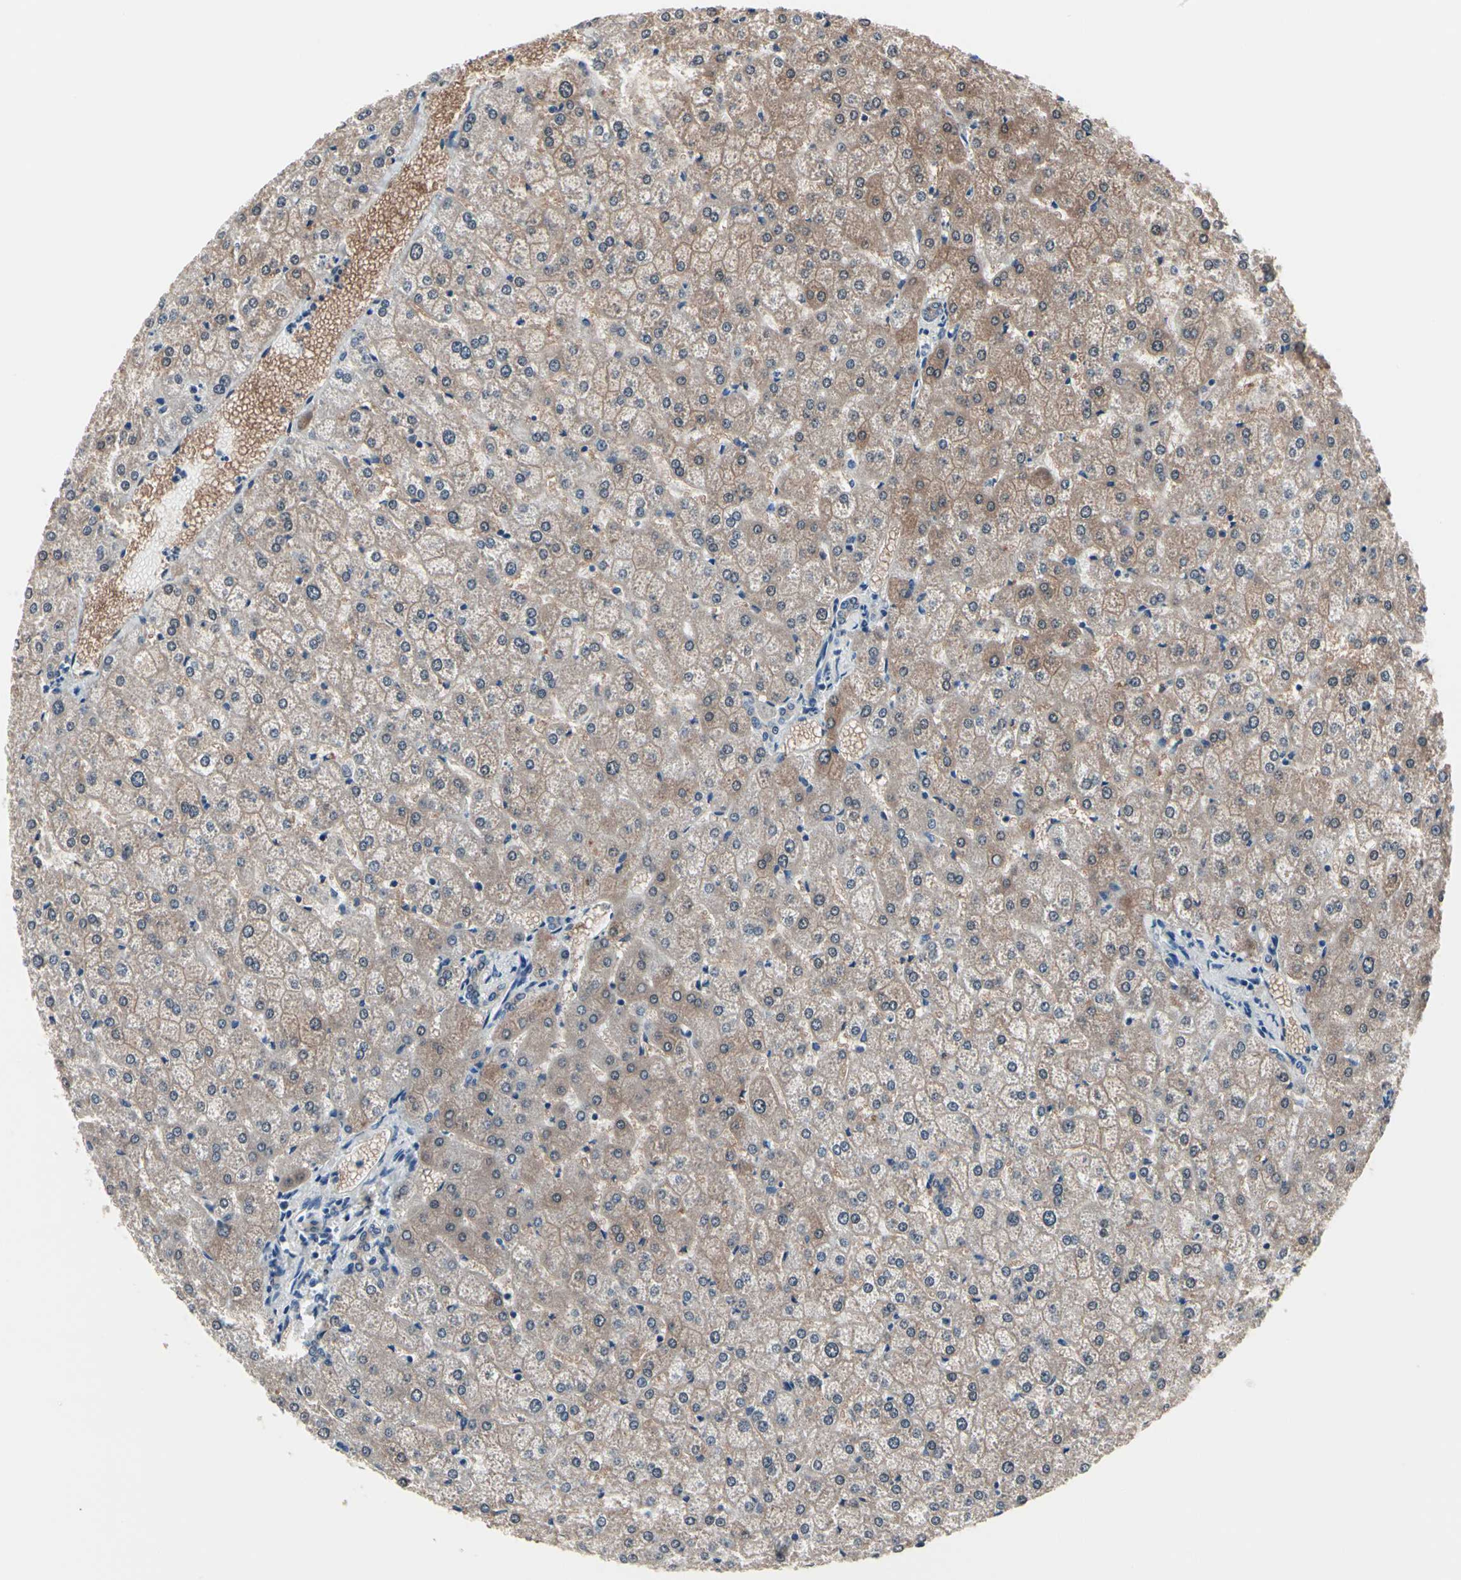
{"staining": {"intensity": "weak", "quantity": ">75%", "location": "cytoplasmic/membranous"}, "tissue": "liver", "cell_type": "Cholangiocytes", "image_type": "normal", "snomed": [{"axis": "morphology", "description": "Normal tissue, NOS"}, {"axis": "topography", "description": "Liver"}], "caption": "Immunohistochemistry (IHC) photomicrograph of normal human liver stained for a protein (brown), which reveals low levels of weak cytoplasmic/membranous staining in approximately >75% of cholangiocytes.", "gene": "PRDX6", "patient": {"sex": "female", "age": 32}}